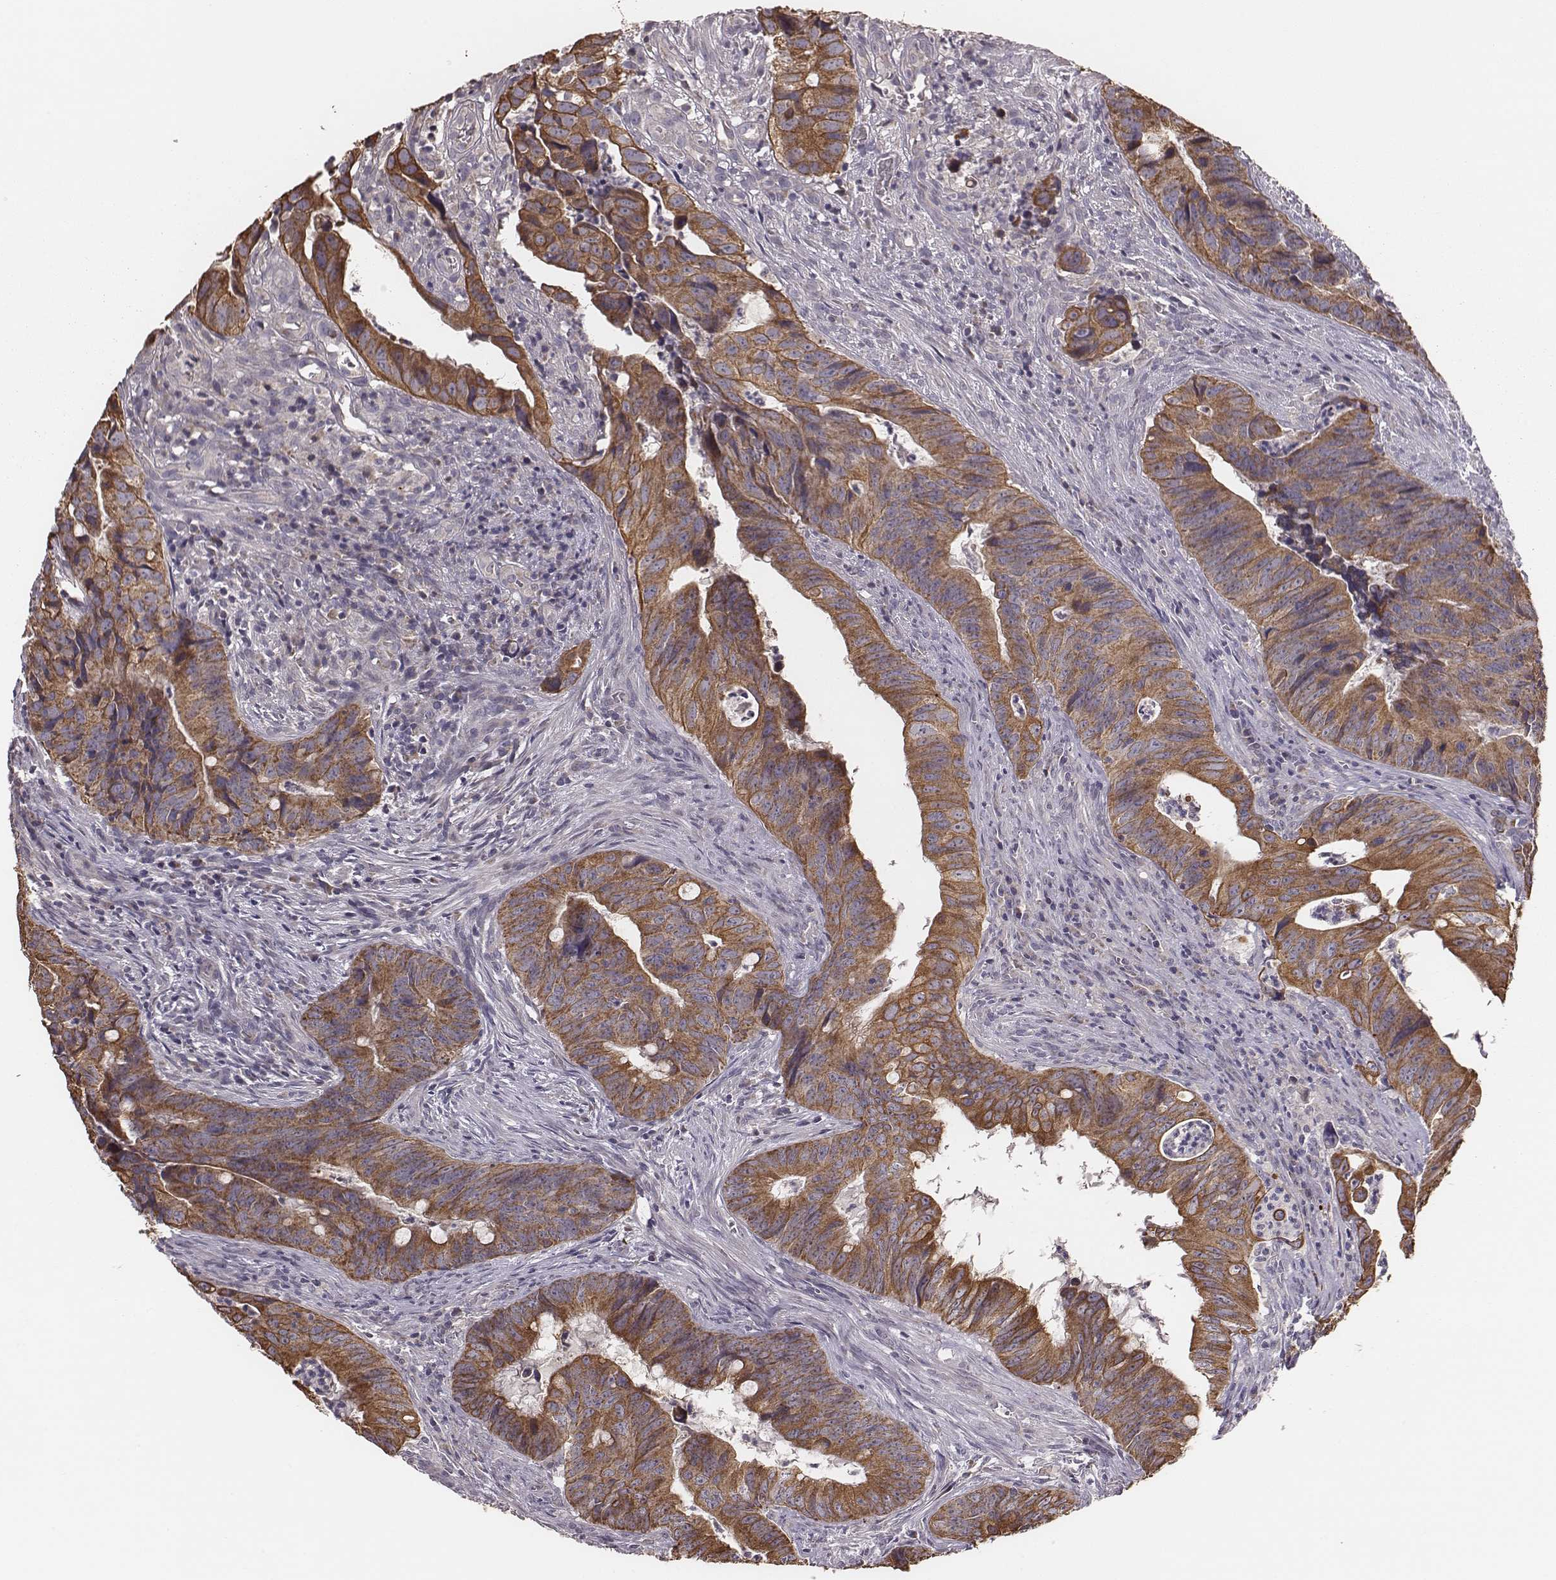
{"staining": {"intensity": "moderate", "quantity": ">75%", "location": "cytoplasmic/membranous"}, "tissue": "colorectal cancer", "cell_type": "Tumor cells", "image_type": "cancer", "snomed": [{"axis": "morphology", "description": "Adenocarcinoma, NOS"}, {"axis": "topography", "description": "Colon"}], "caption": "High-power microscopy captured an IHC histopathology image of colorectal adenocarcinoma, revealing moderate cytoplasmic/membranous positivity in approximately >75% of tumor cells.", "gene": "HAVCR1", "patient": {"sex": "female", "age": 82}}